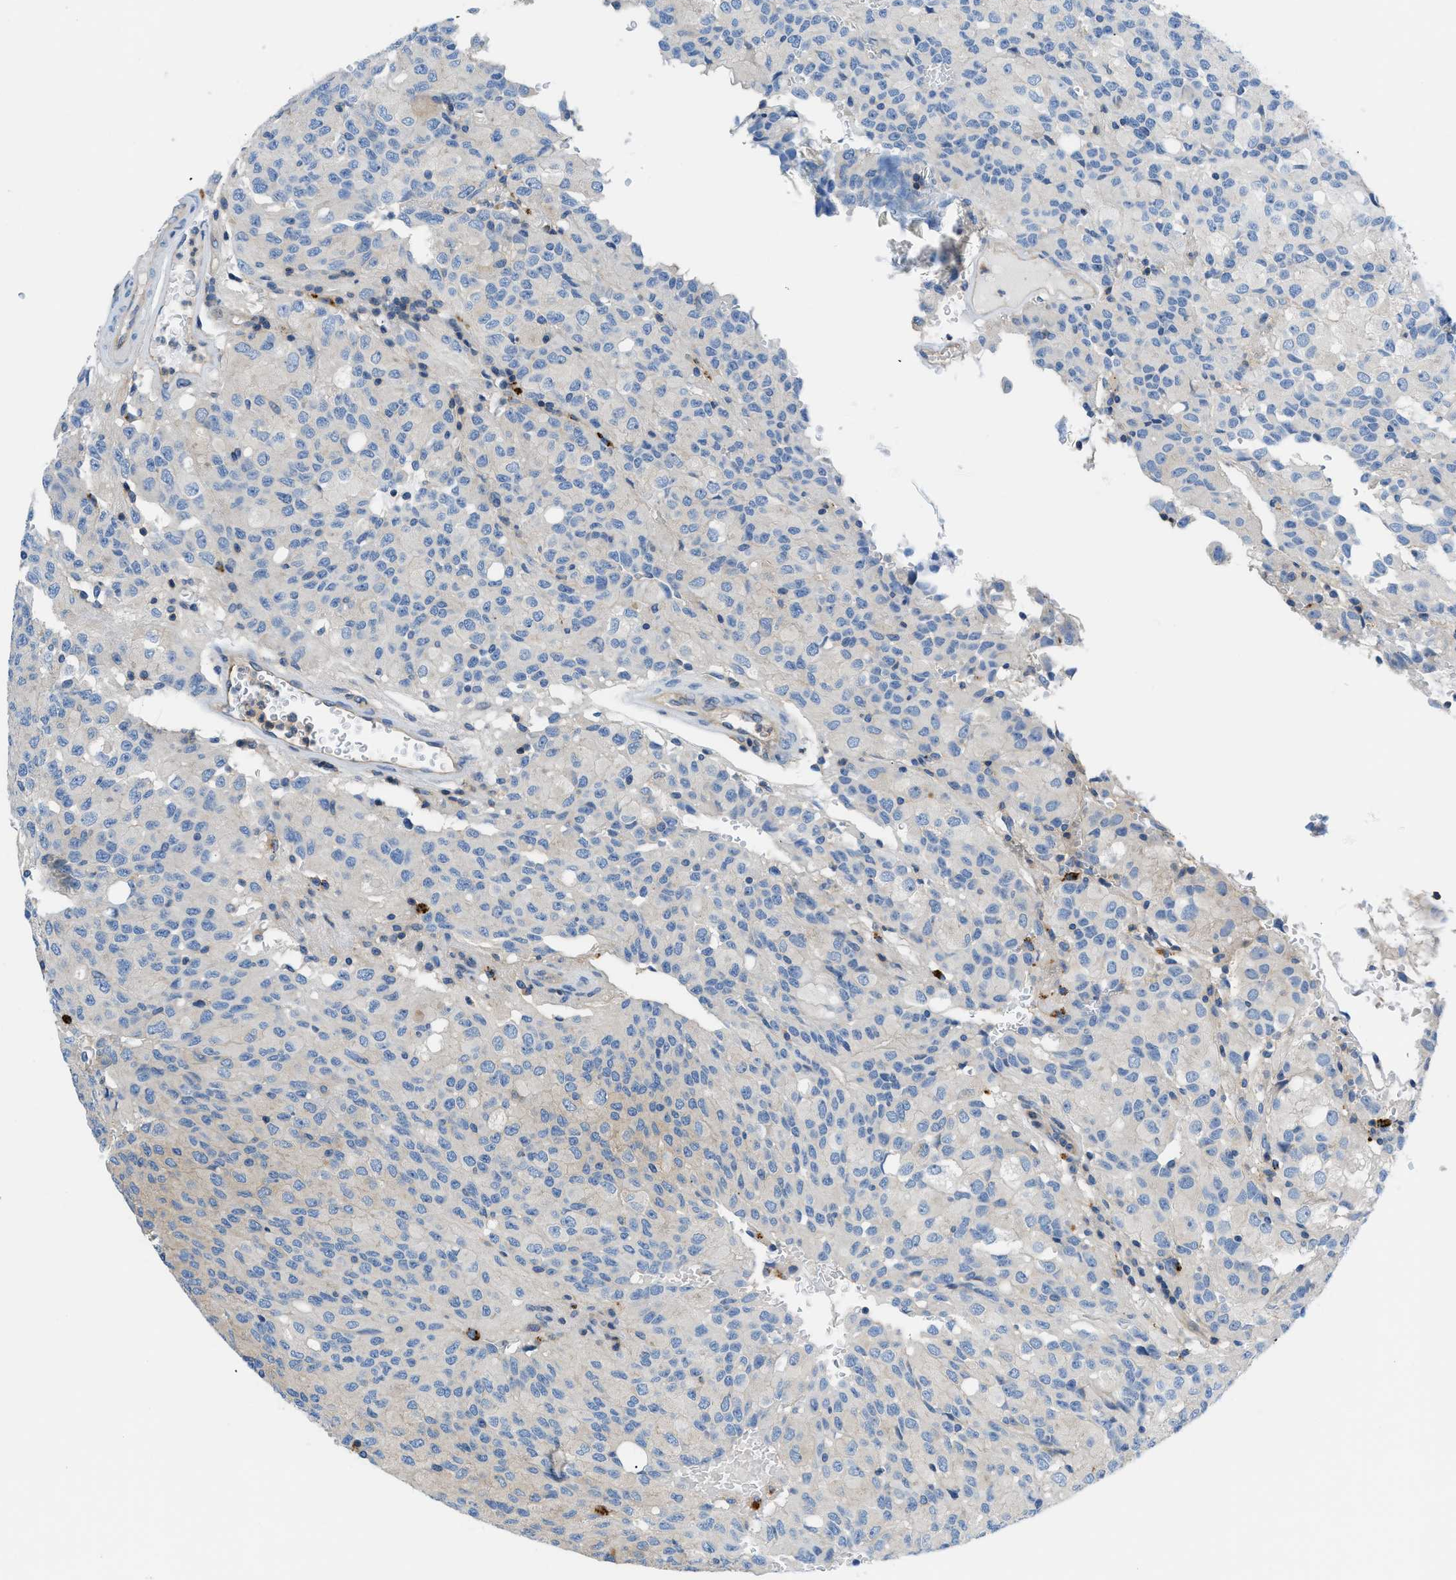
{"staining": {"intensity": "negative", "quantity": "none", "location": "none"}, "tissue": "glioma", "cell_type": "Tumor cells", "image_type": "cancer", "snomed": [{"axis": "morphology", "description": "Glioma, malignant, High grade"}, {"axis": "topography", "description": "Brain"}], "caption": "The photomicrograph demonstrates no significant expression in tumor cells of glioma.", "gene": "ORAI1", "patient": {"sex": "male", "age": 32}}